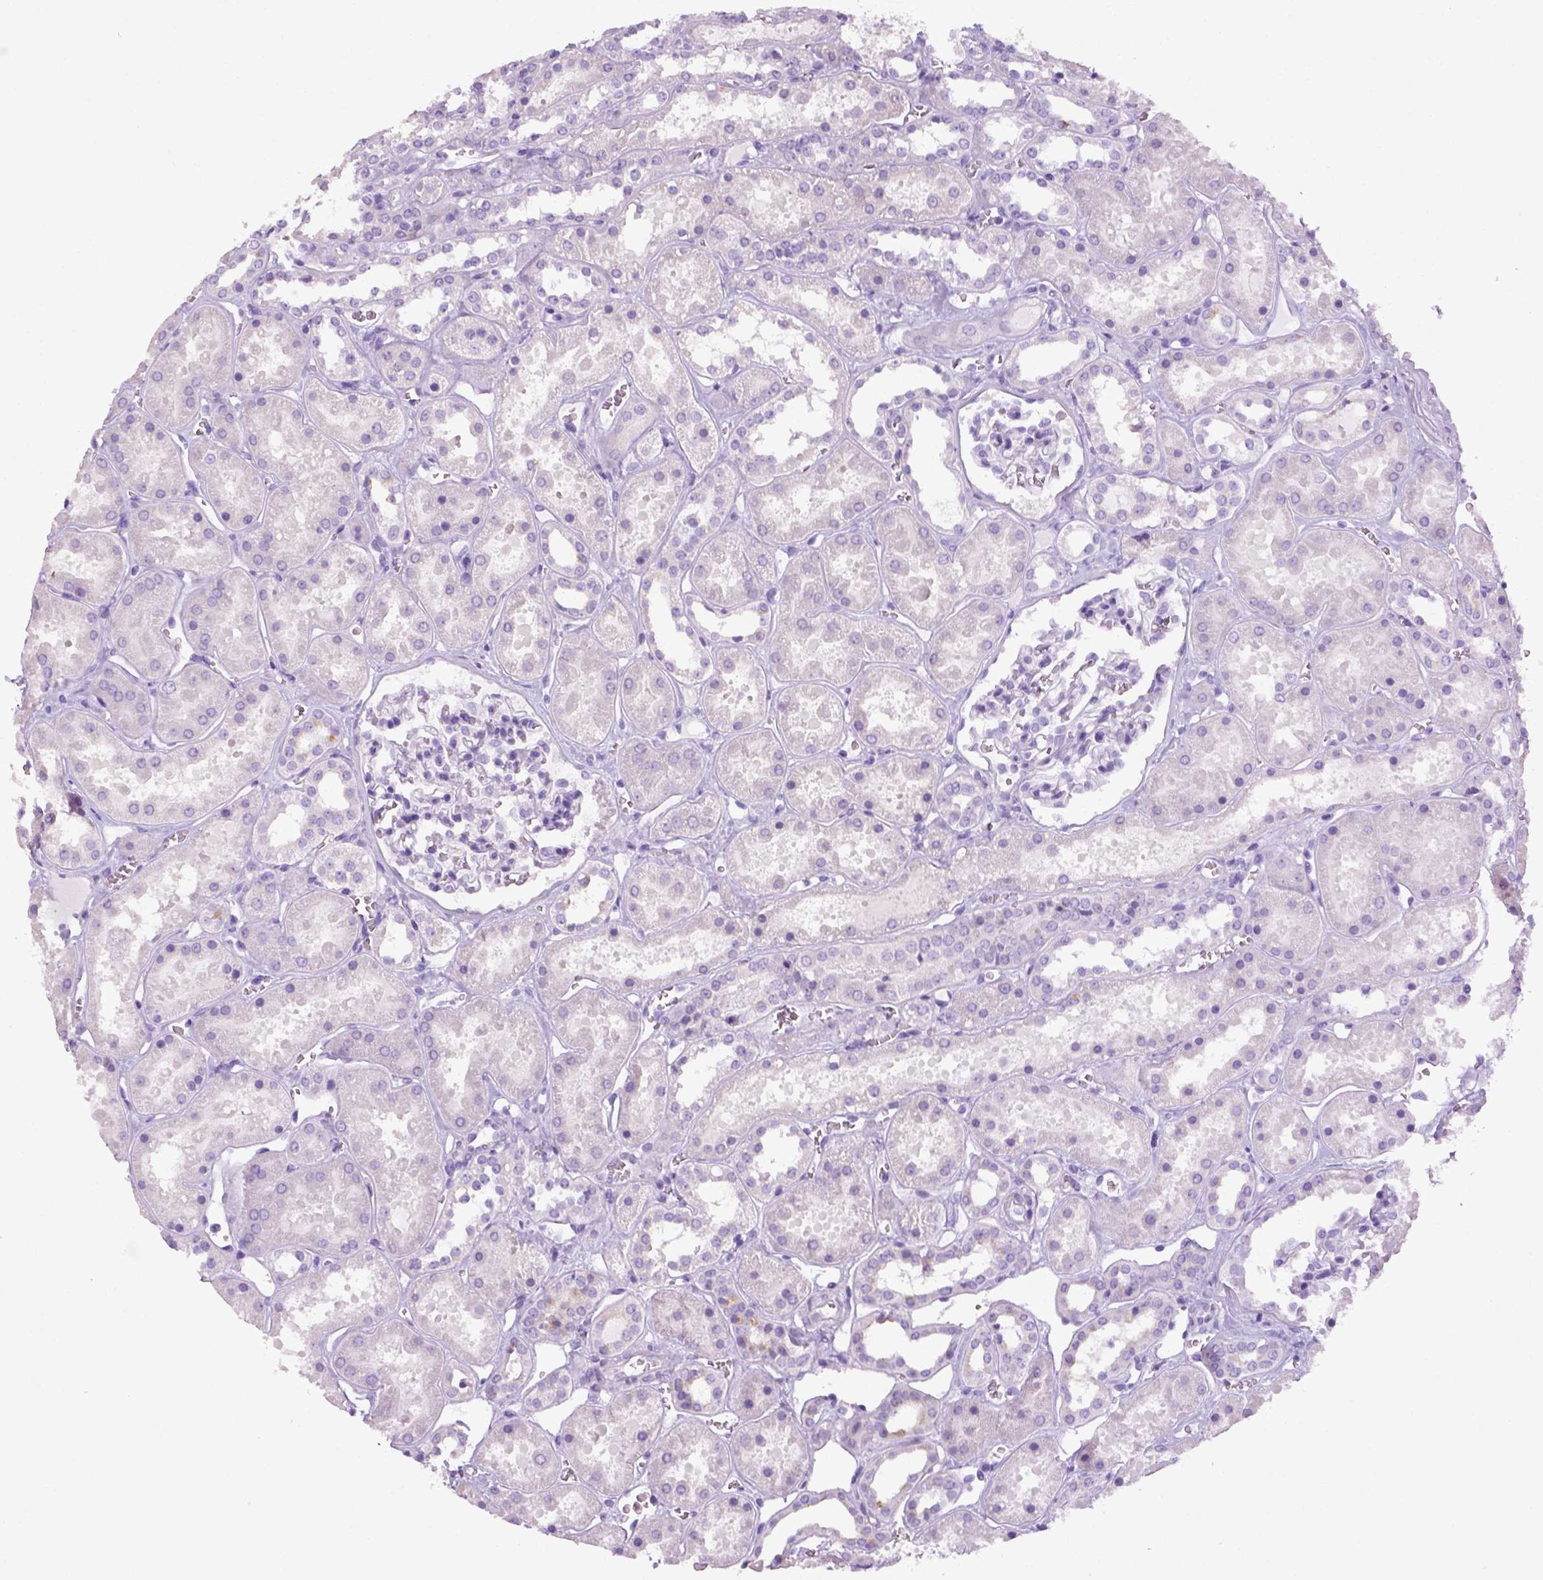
{"staining": {"intensity": "negative", "quantity": "none", "location": "none"}, "tissue": "kidney", "cell_type": "Cells in glomeruli", "image_type": "normal", "snomed": [{"axis": "morphology", "description": "Normal tissue, NOS"}, {"axis": "topography", "description": "Kidney"}], "caption": "Immunohistochemistry photomicrograph of unremarkable kidney: human kidney stained with DAB reveals no significant protein positivity in cells in glomeruli. The staining is performed using DAB (3,3'-diaminobenzidine) brown chromogen with nuclei counter-stained in using hematoxylin.", "gene": "KRT71", "patient": {"sex": "female", "age": 41}}